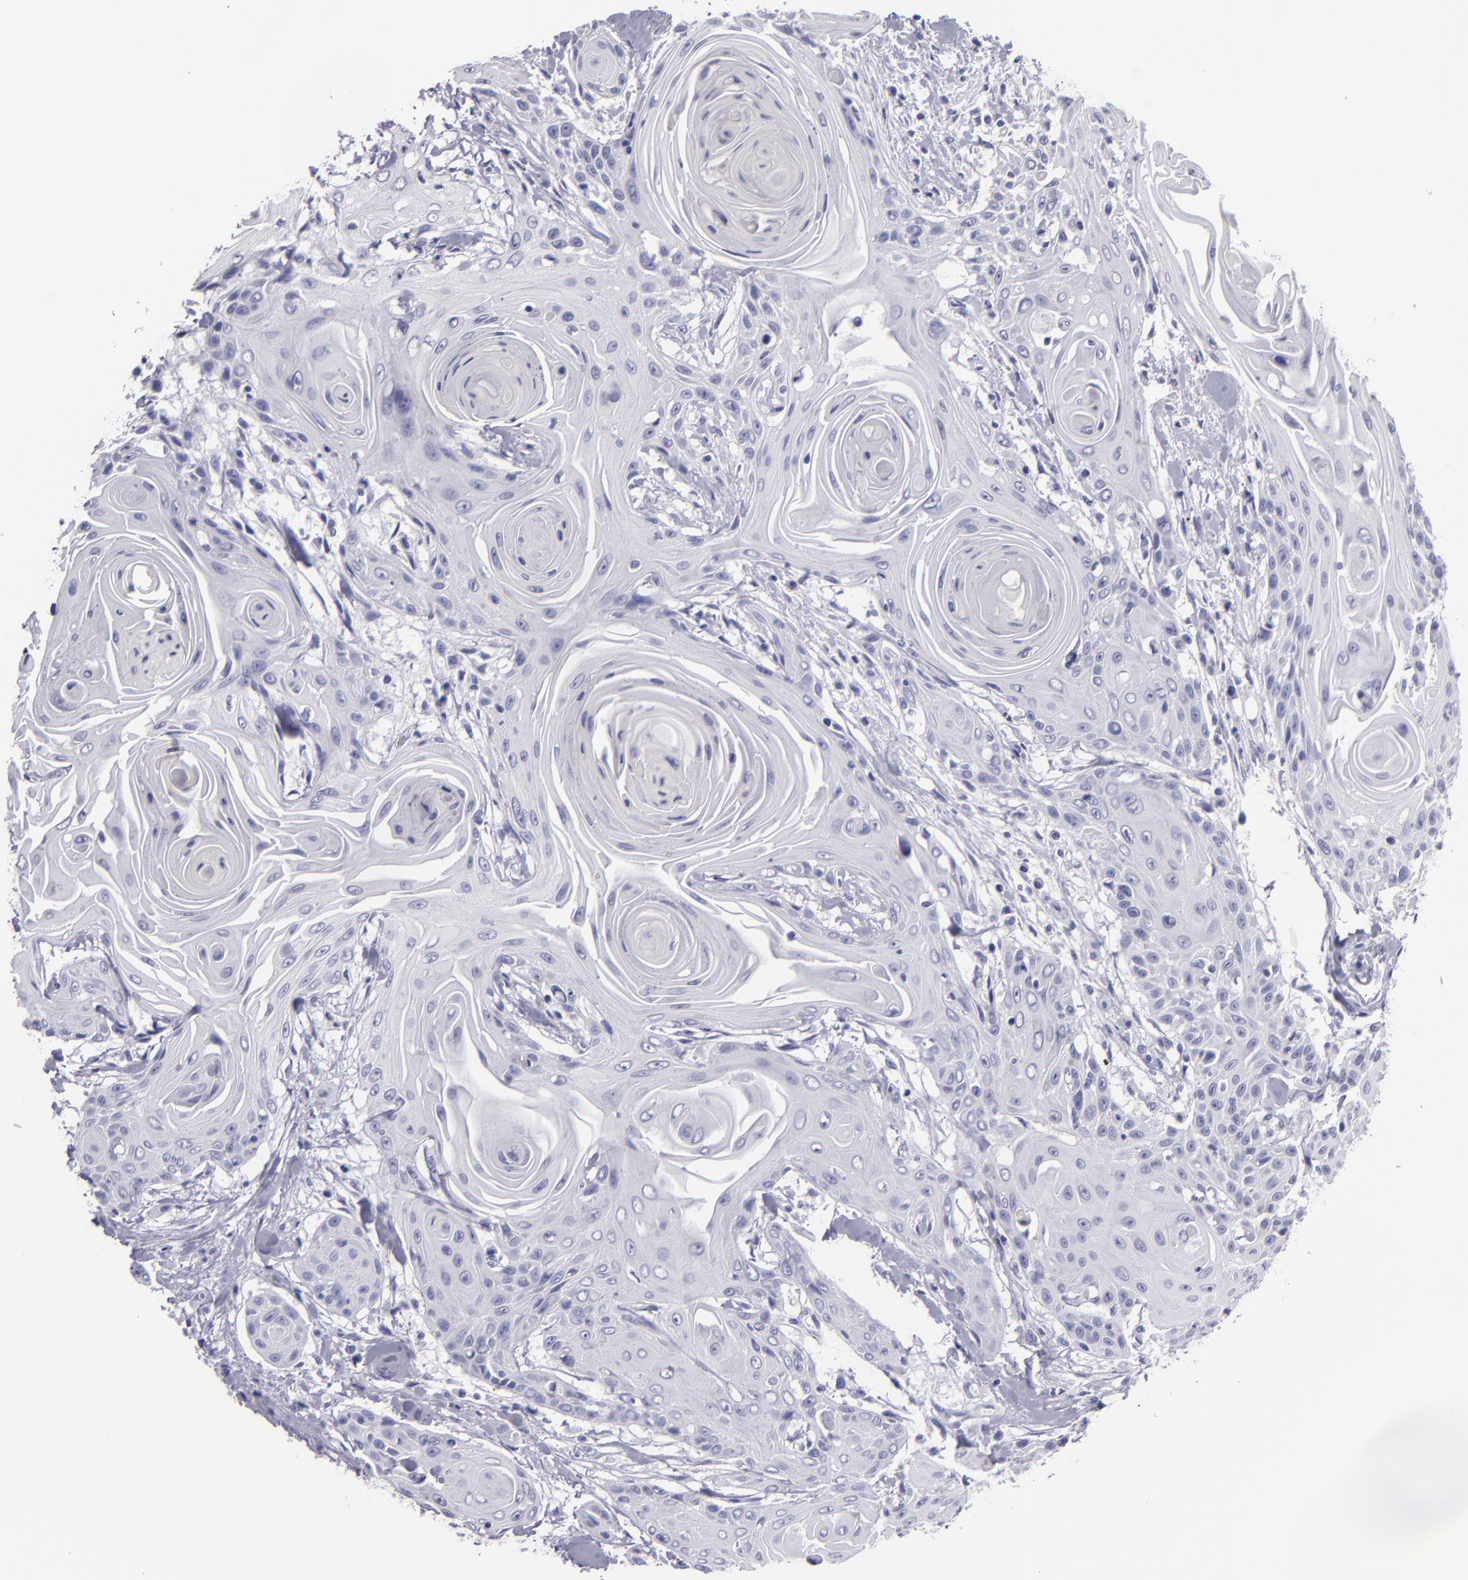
{"staining": {"intensity": "negative", "quantity": "none", "location": "none"}, "tissue": "head and neck cancer", "cell_type": "Tumor cells", "image_type": "cancer", "snomed": [{"axis": "morphology", "description": "Squamous cell carcinoma, NOS"}, {"axis": "morphology", "description": "Squamous cell carcinoma, metastatic, NOS"}, {"axis": "topography", "description": "Lymph node"}, {"axis": "topography", "description": "Salivary gland"}, {"axis": "topography", "description": "Head-Neck"}], "caption": "High magnification brightfield microscopy of head and neck cancer (squamous cell carcinoma) stained with DAB (3,3'-diaminobenzidine) (brown) and counterstained with hematoxylin (blue): tumor cells show no significant expression.", "gene": "CR2", "patient": {"sex": "female", "age": 74}}